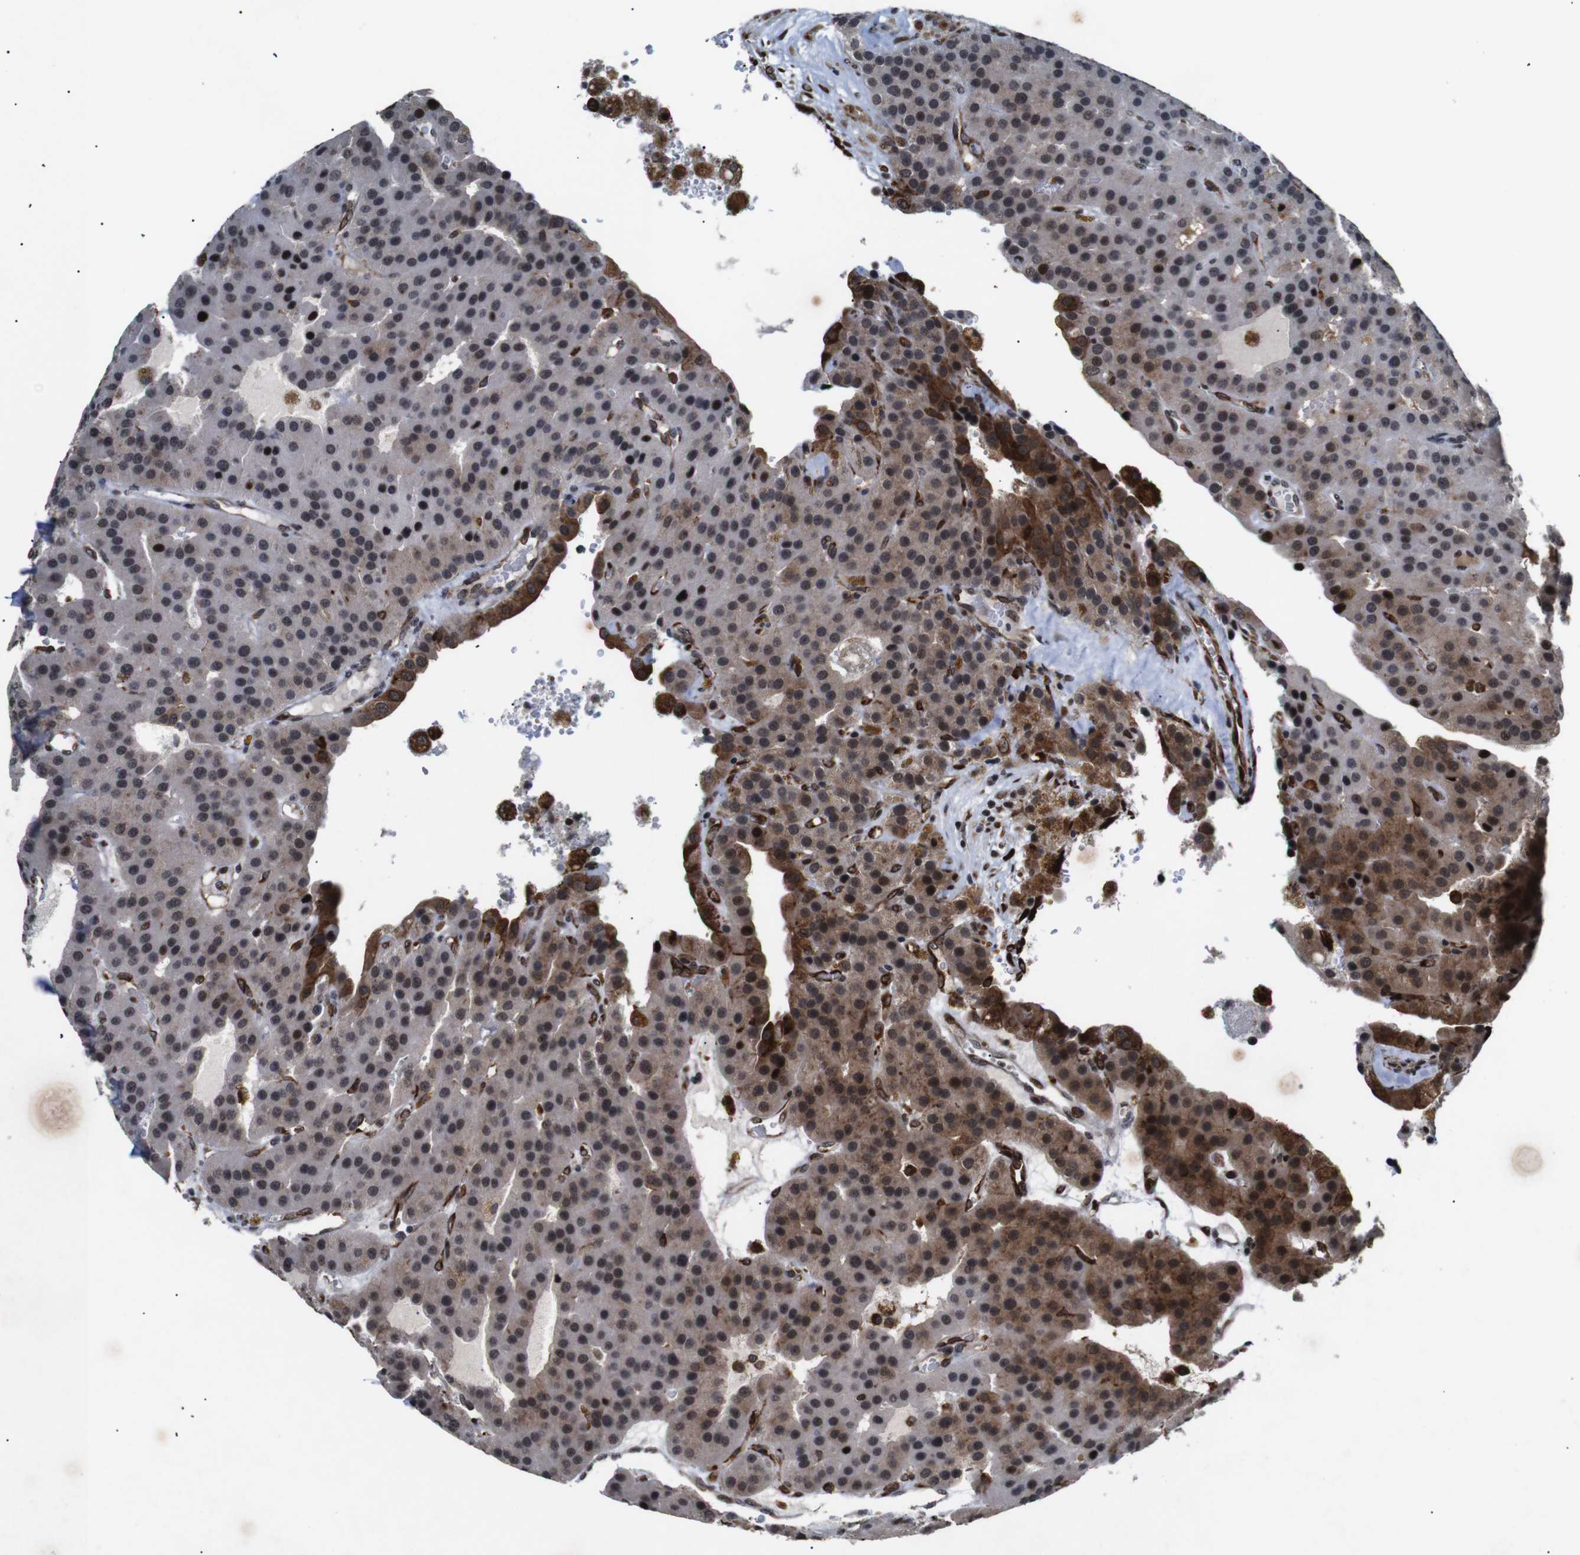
{"staining": {"intensity": "strong", "quantity": "25%-75%", "location": "cytoplasmic/membranous,nuclear"}, "tissue": "parathyroid gland", "cell_type": "Glandular cells", "image_type": "normal", "snomed": [{"axis": "morphology", "description": "Normal tissue, NOS"}, {"axis": "morphology", "description": "Adenoma, NOS"}, {"axis": "topography", "description": "Parathyroid gland"}], "caption": "Strong cytoplasmic/membranous,nuclear staining for a protein is identified in about 25%-75% of glandular cells of unremarkable parathyroid gland using immunohistochemistry.", "gene": "EIF4G1", "patient": {"sex": "female", "age": 86}}